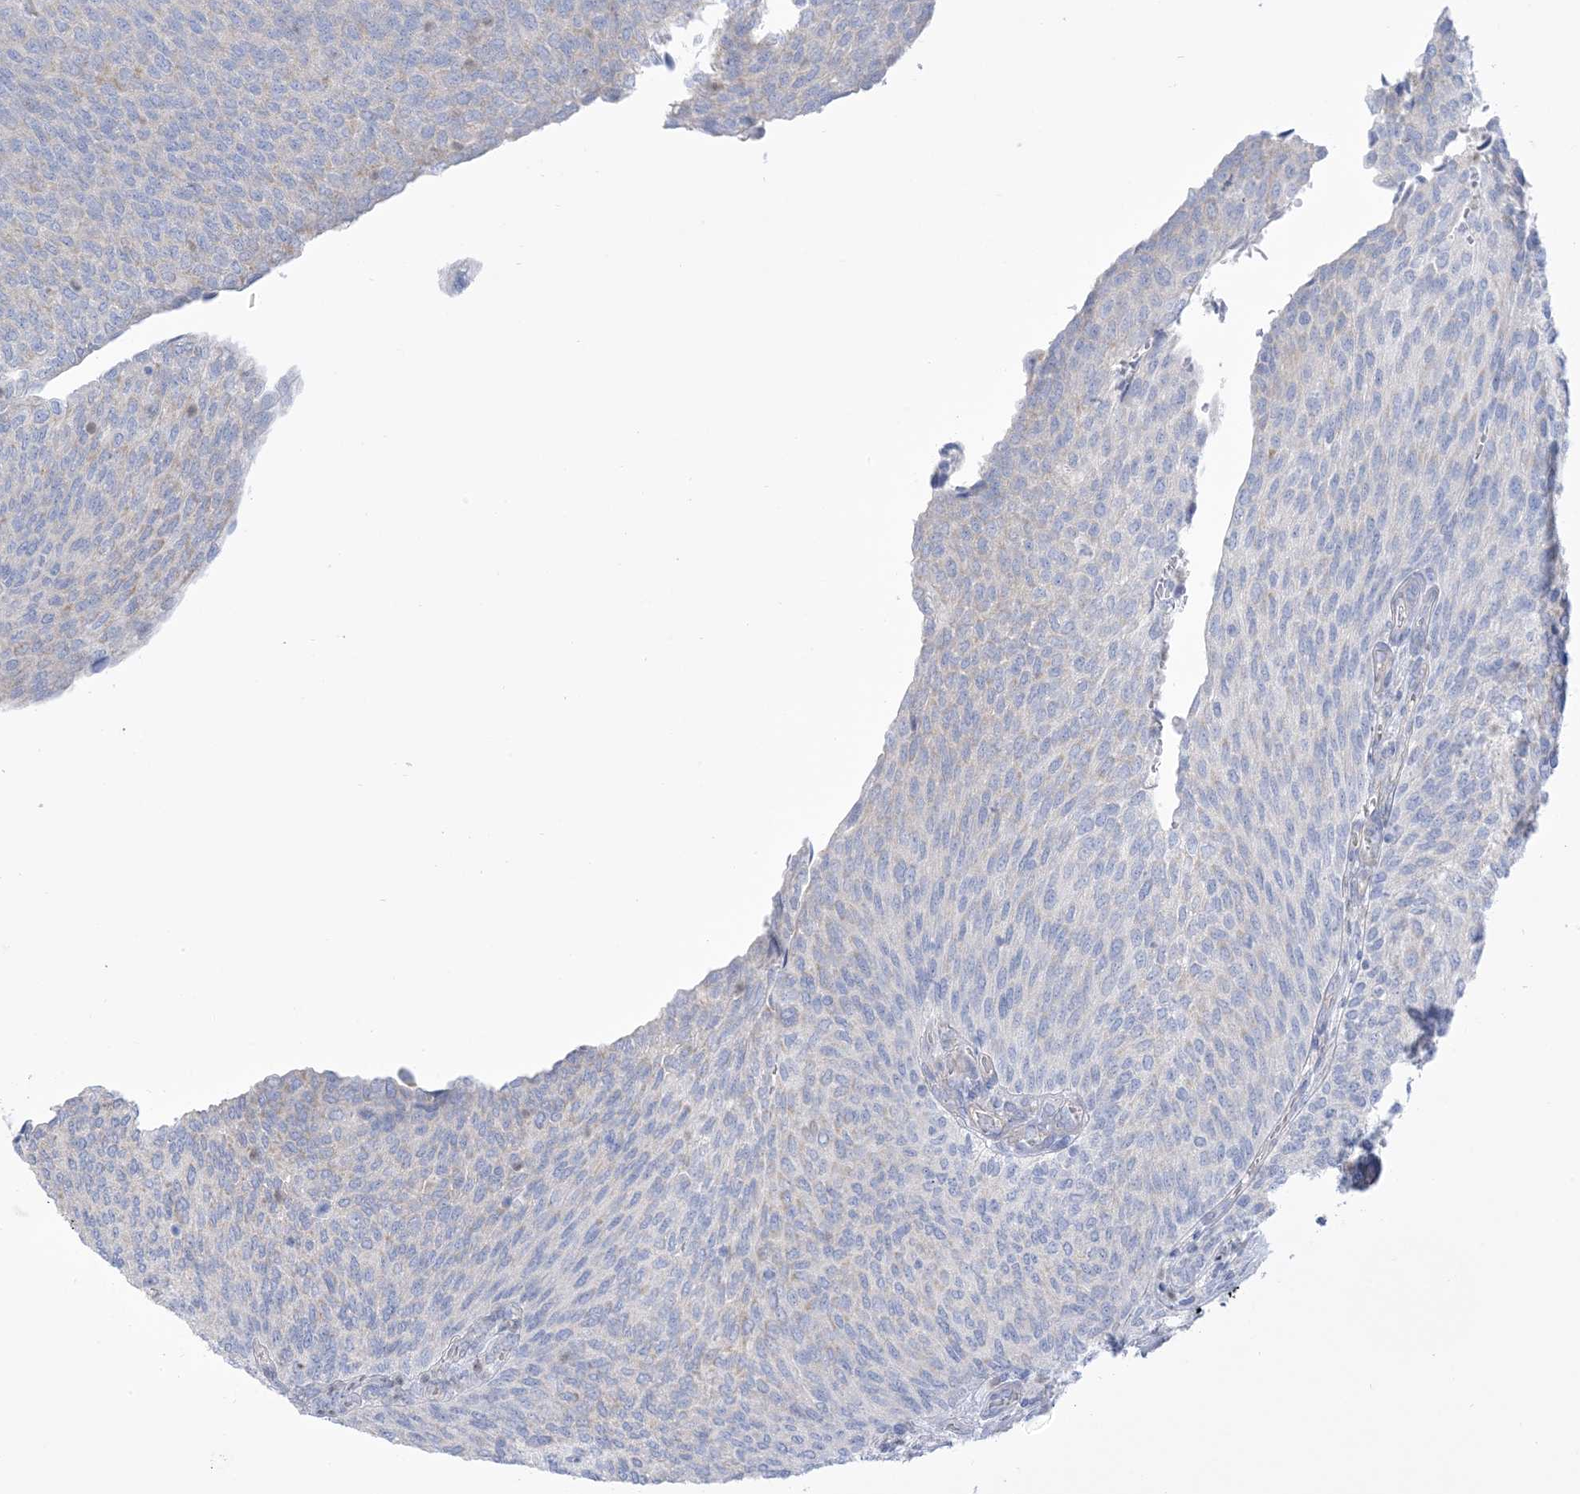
{"staining": {"intensity": "negative", "quantity": "none", "location": "none"}, "tissue": "urothelial cancer", "cell_type": "Tumor cells", "image_type": "cancer", "snomed": [{"axis": "morphology", "description": "Urothelial carcinoma, Low grade"}, {"axis": "topography", "description": "Urinary bladder"}], "caption": "Immunohistochemistry (IHC) photomicrograph of human low-grade urothelial carcinoma stained for a protein (brown), which shows no staining in tumor cells. (DAB immunohistochemistry with hematoxylin counter stain).", "gene": "MTHFD2L", "patient": {"sex": "female", "age": 79}}